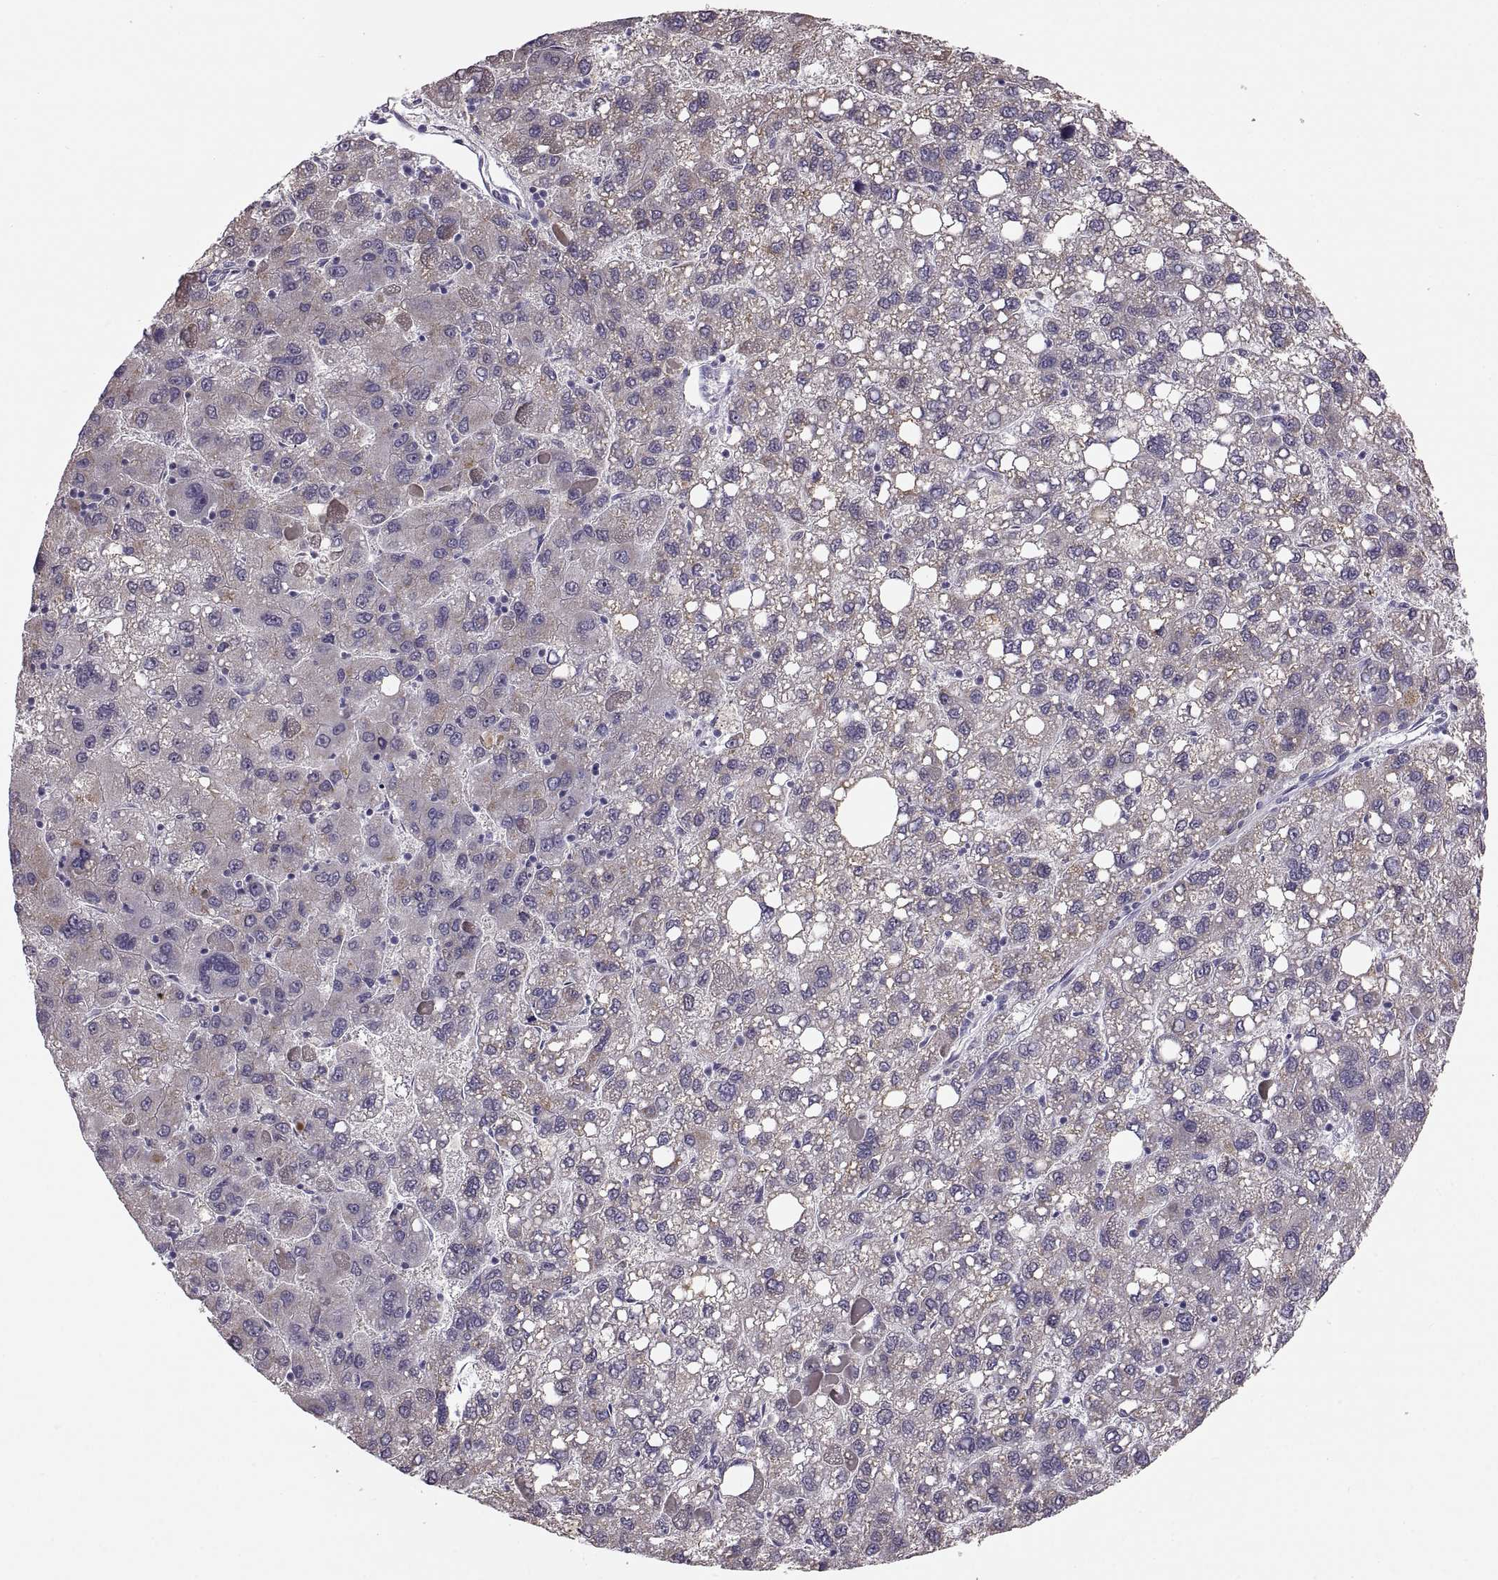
{"staining": {"intensity": "negative", "quantity": "none", "location": "none"}, "tissue": "liver cancer", "cell_type": "Tumor cells", "image_type": "cancer", "snomed": [{"axis": "morphology", "description": "Carcinoma, Hepatocellular, NOS"}, {"axis": "topography", "description": "Liver"}], "caption": "IHC histopathology image of liver cancer stained for a protein (brown), which displays no expression in tumor cells.", "gene": "MAGEB18", "patient": {"sex": "female", "age": 82}}